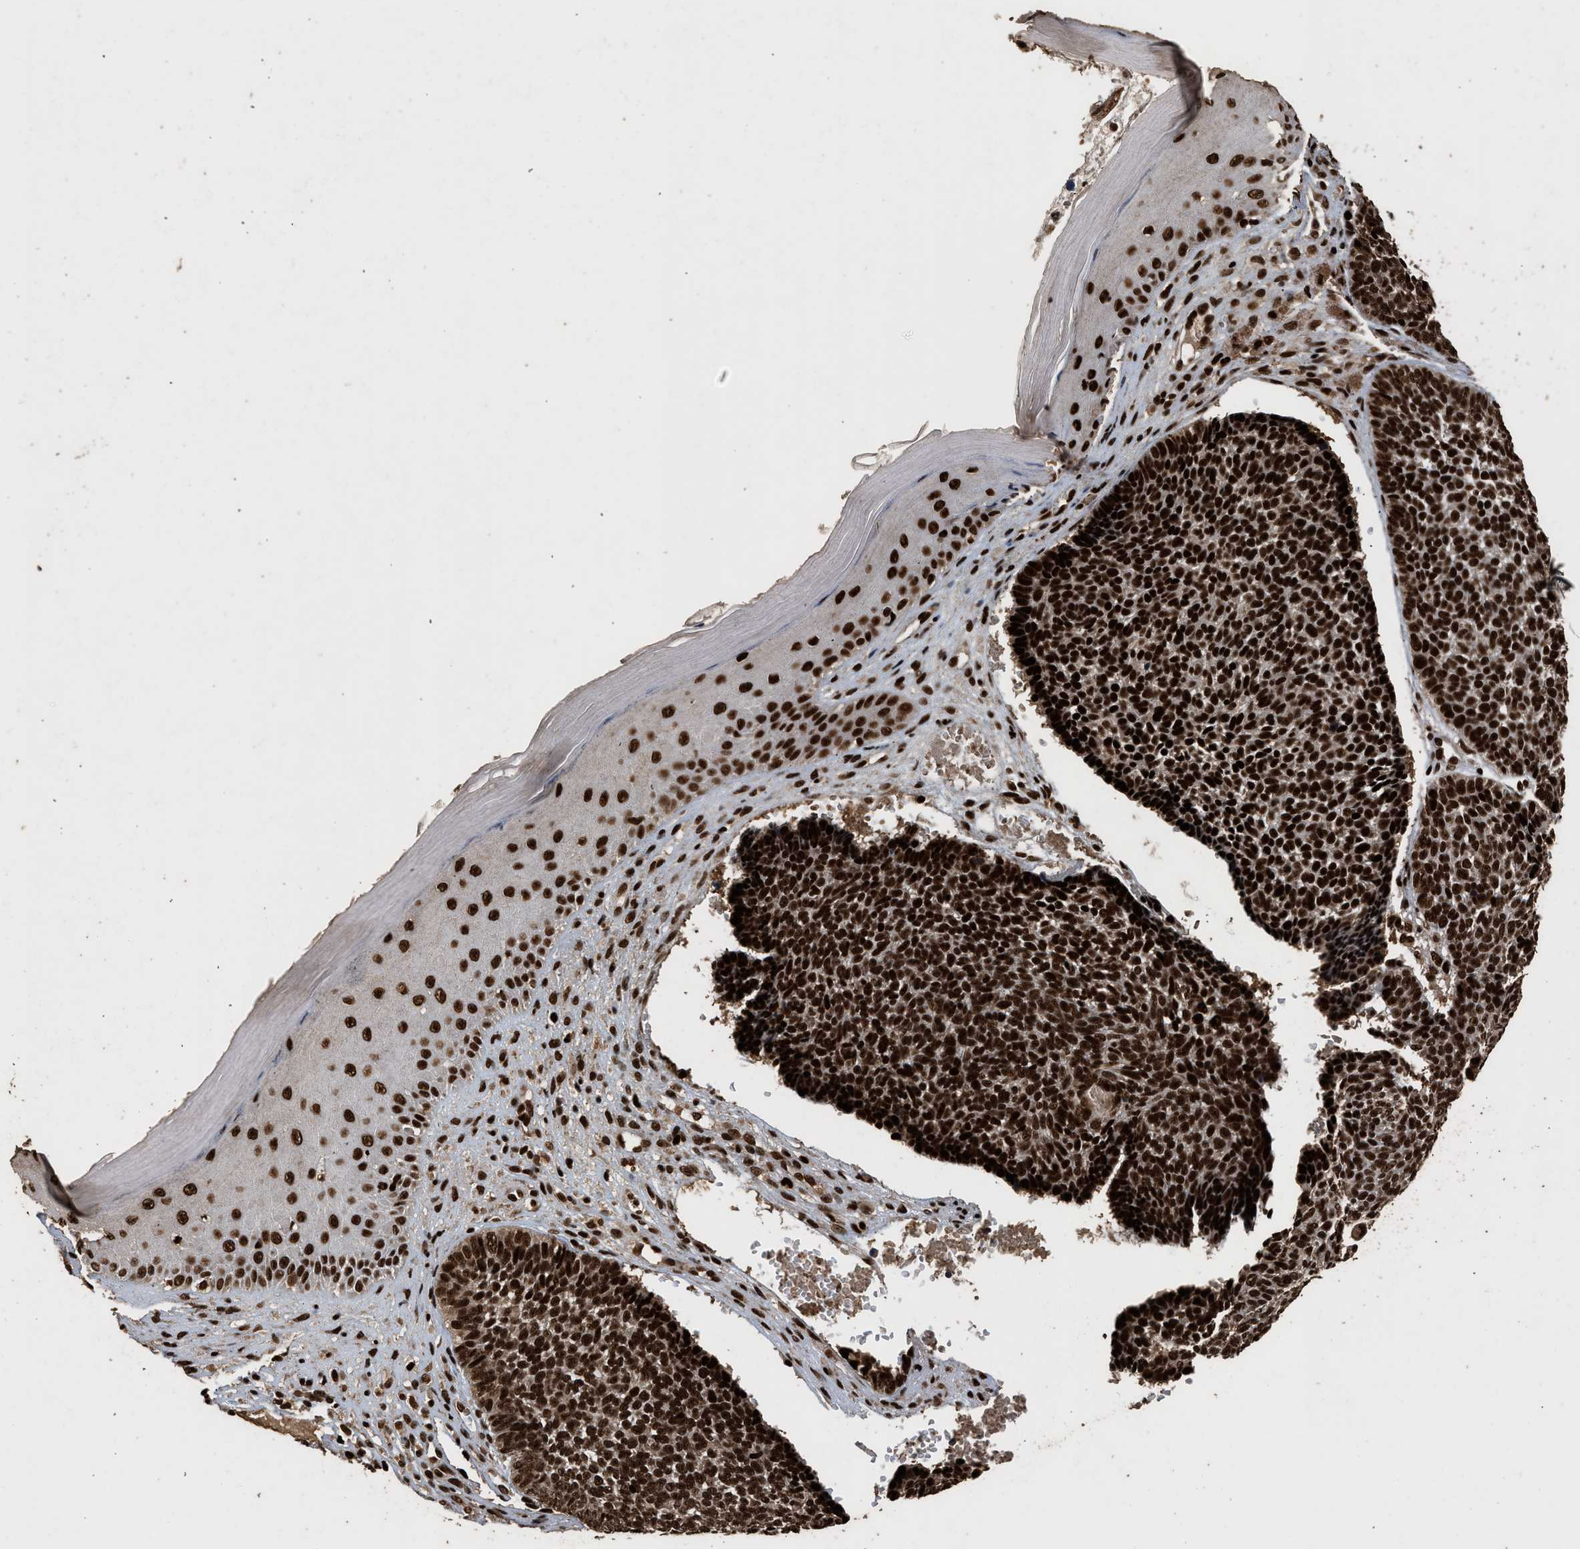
{"staining": {"intensity": "strong", "quantity": ">75%", "location": "nuclear"}, "tissue": "skin cancer", "cell_type": "Tumor cells", "image_type": "cancer", "snomed": [{"axis": "morphology", "description": "Basal cell carcinoma"}, {"axis": "topography", "description": "Skin"}], "caption": "Skin cancer stained for a protein exhibits strong nuclear positivity in tumor cells.", "gene": "PPP4R3B", "patient": {"sex": "male", "age": 84}}